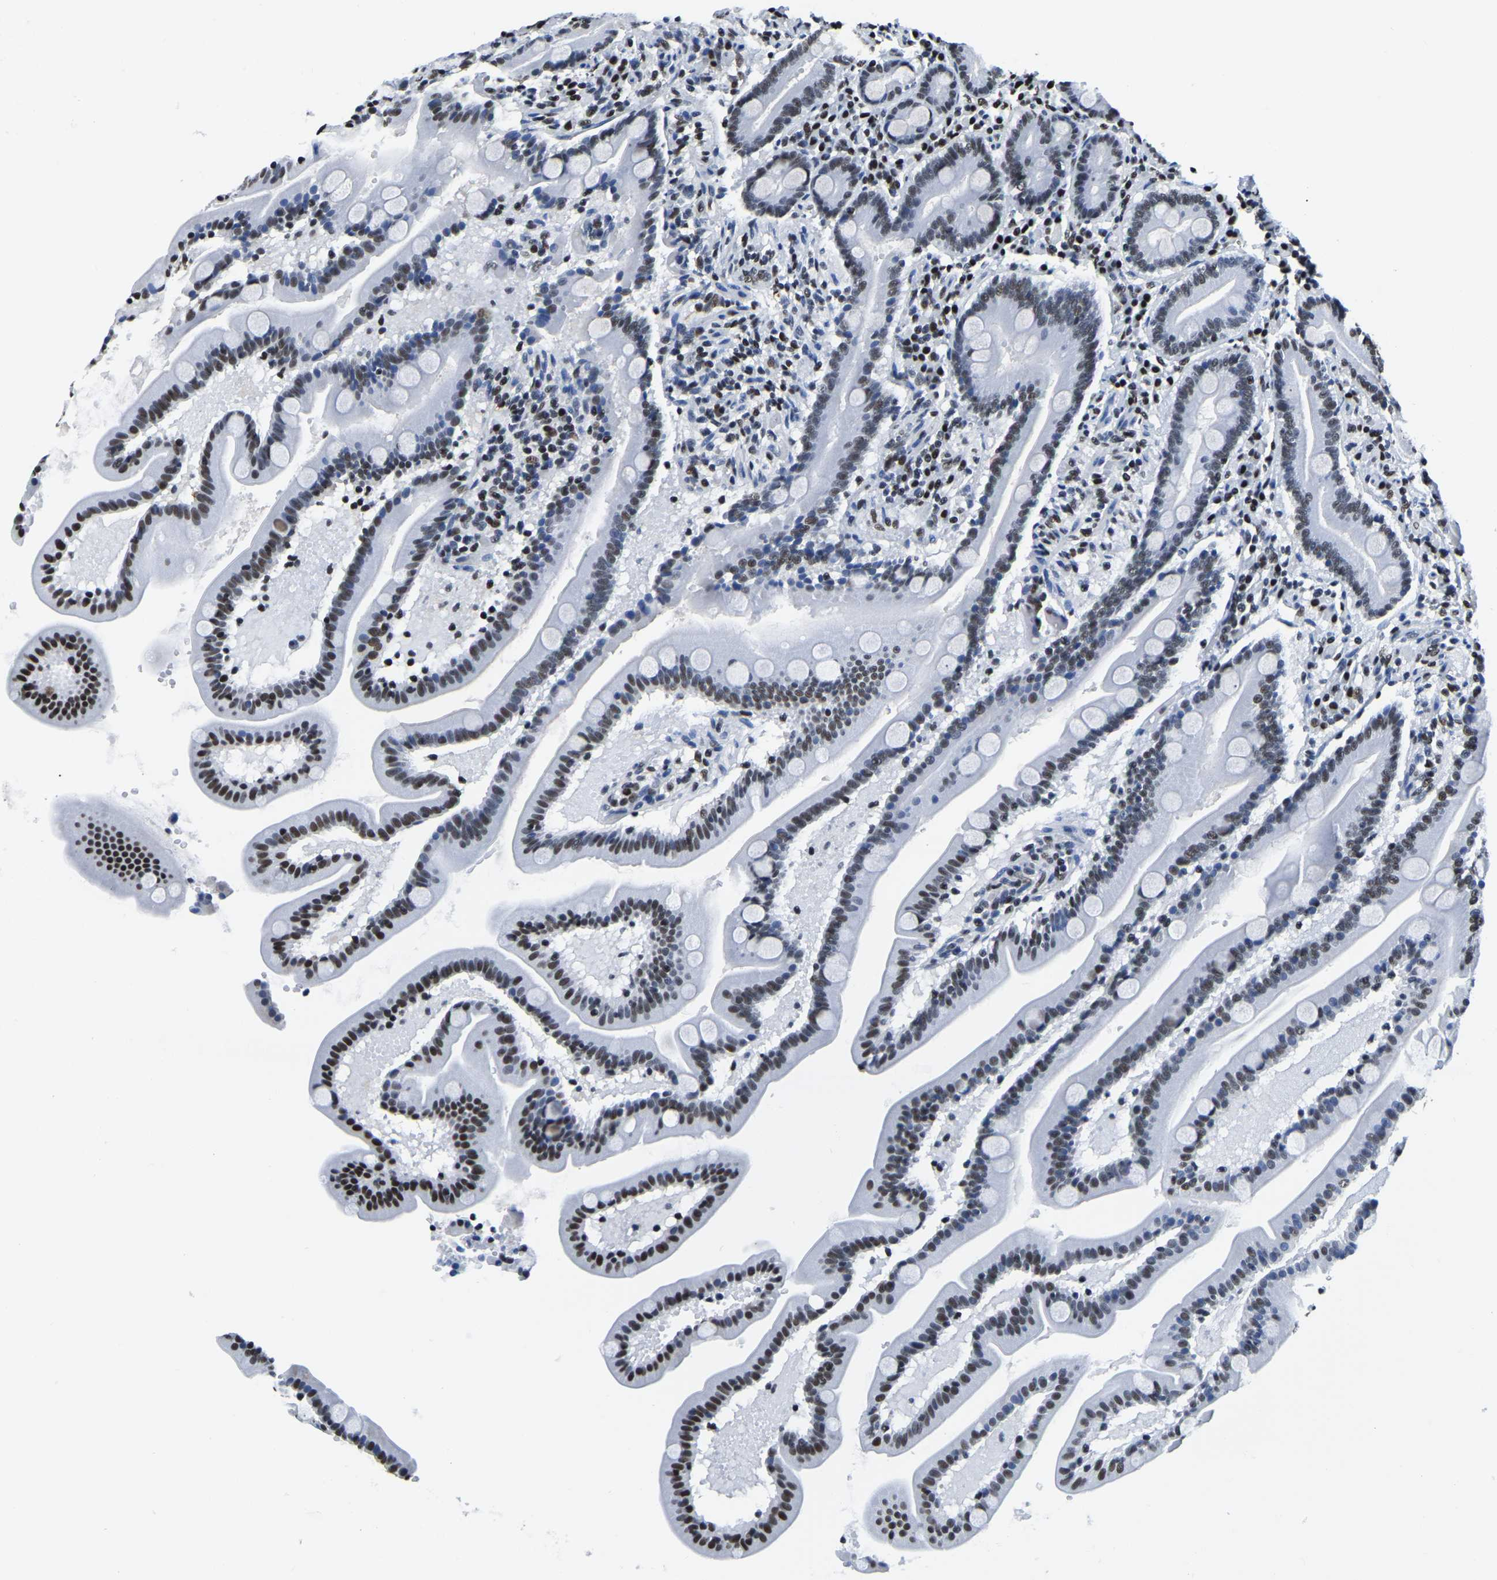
{"staining": {"intensity": "moderate", "quantity": ">75%", "location": "nuclear"}, "tissue": "duodenum", "cell_type": "Glandular cells", "image_type": "normal", "snomed": [{"axis": "morphology", "description": "Normal tissue, NOS"}, {"axis": "topography", "description": "Duodenum"}], "caption": "Immunohistochemical staining of benign human duodenum shows >75% levels of moderate nuclear protein positivity in about >75% of glandular cells.", "gene": "UBA1", "patient": {"sex": "male", "age": 54}}